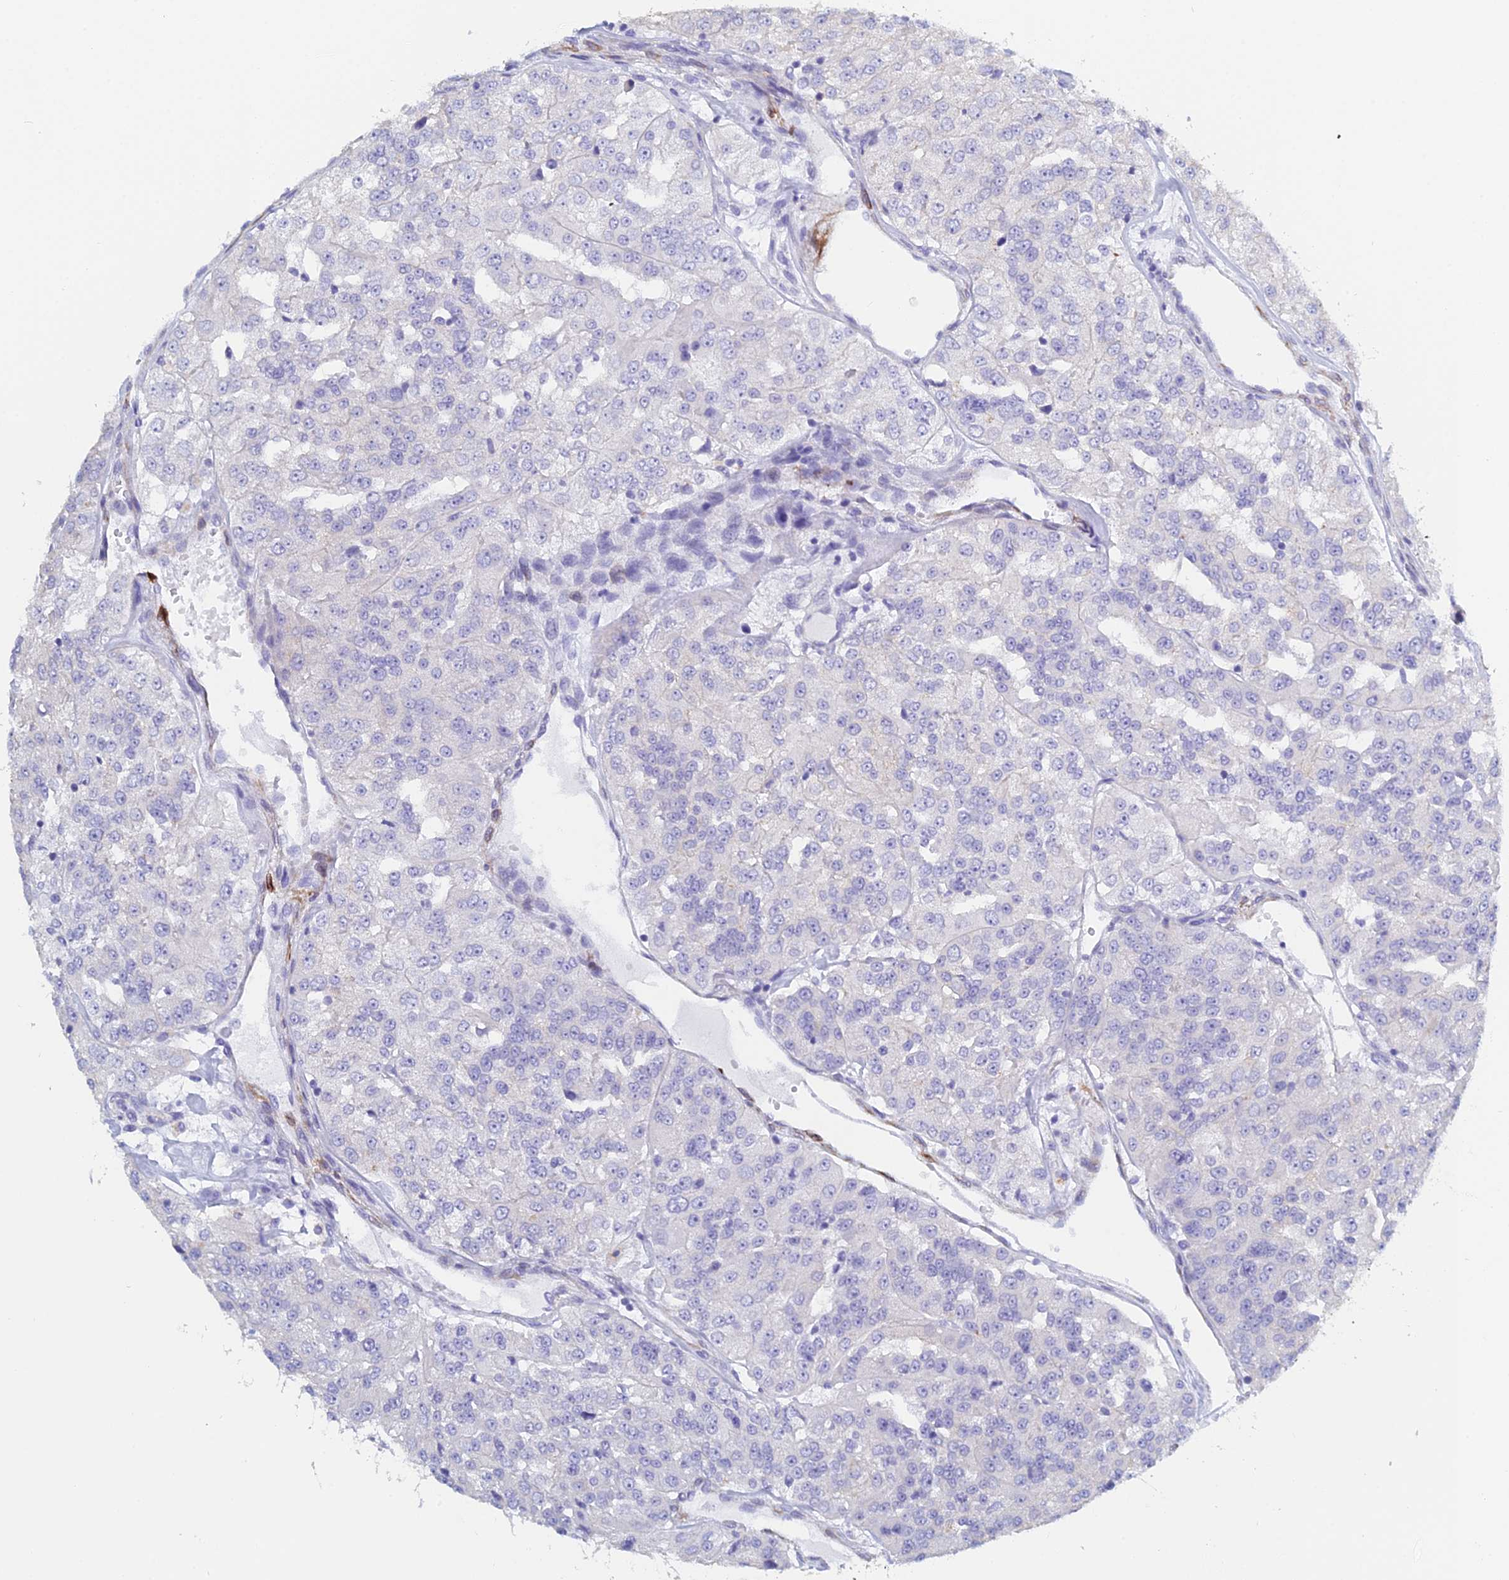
{"staining": {"intensity": "negative", "quantity": "none", "location": "none"}, "tissue": "renal cancer", "cell_type": "Tumor cells", "image_type": "cancer", "snomed": [{"axis": "morphology", "description": "Adenocarcinoma, NOS"}, {"axis": "topography", "description": "Kidney"}], "caption": "The immunohistochemistry (IHC) photomicrograph has no significant staining in tumor cells of renal cancer tissue.", "gene": "PCDHA8", "patient": {"sex": "female", "age": 63}}